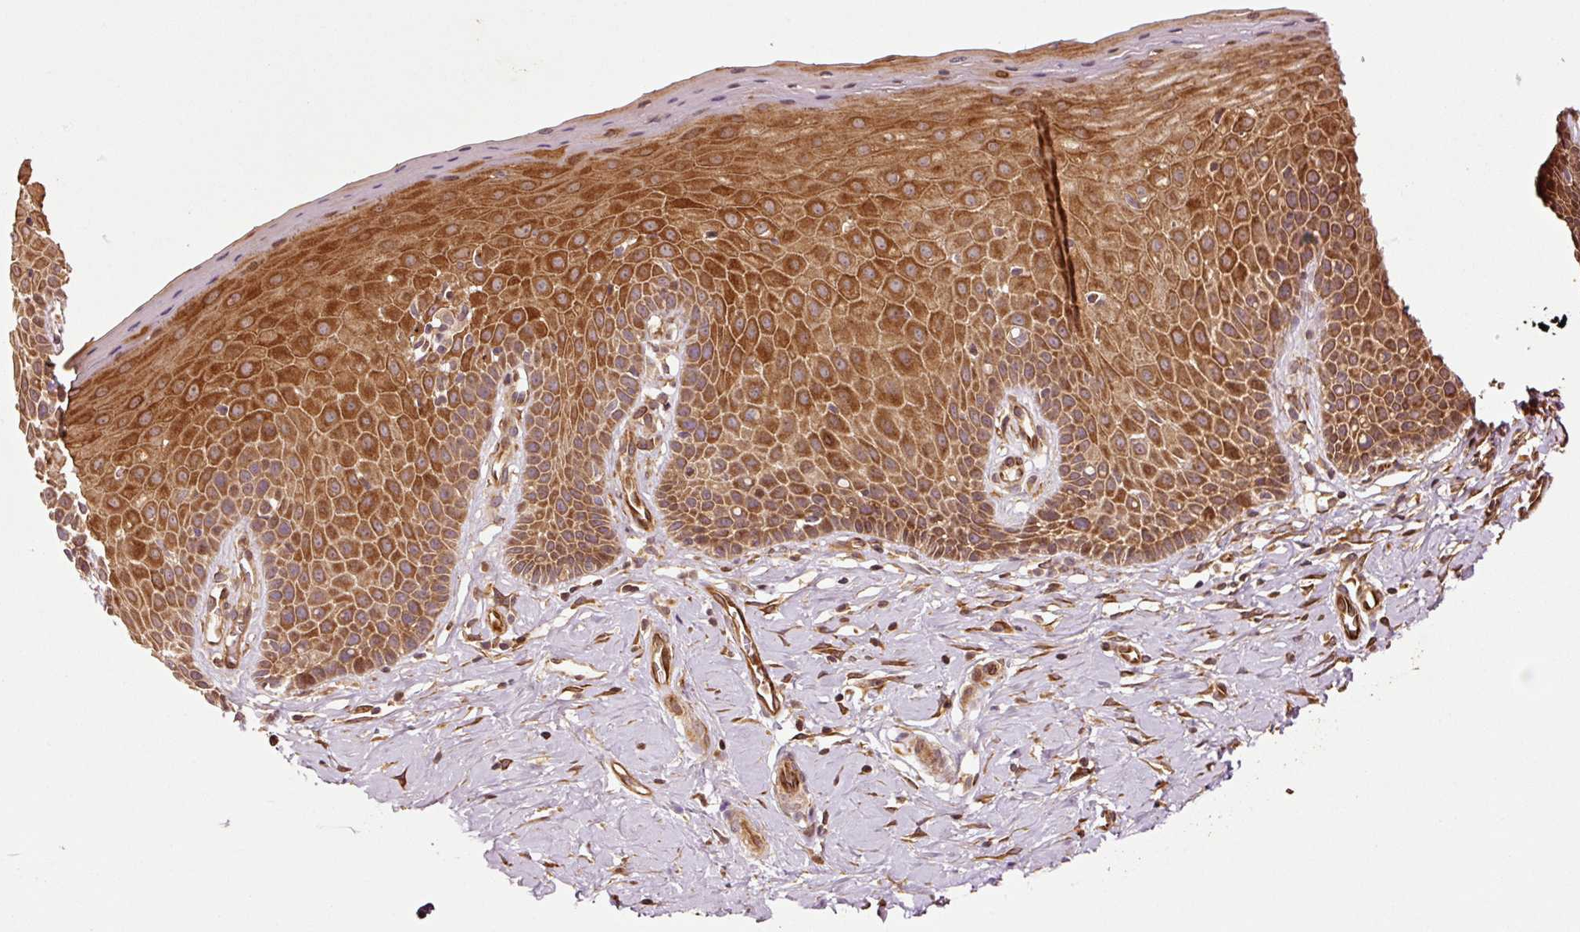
{"staining": {"intensity": "moderate", "quantity": ">75%", "location": "cytoplasmic/membranous"}, "tissue": "cervix", "cell_type": "Glandular cells", "image_type": "normal", "snomed": [{"axis": "morphology", "description": "Normal tissue, NOS"}, {"axis": "topography", "description": "Cervix"}], "caption": "Immunohistochemical staining of benign human cervix displays moderate cytoplasmic/membranous protein positivity in about >75% of glandular cells.", "gene": "OXER1", "patient": {"sex": "female", "age": 36}}